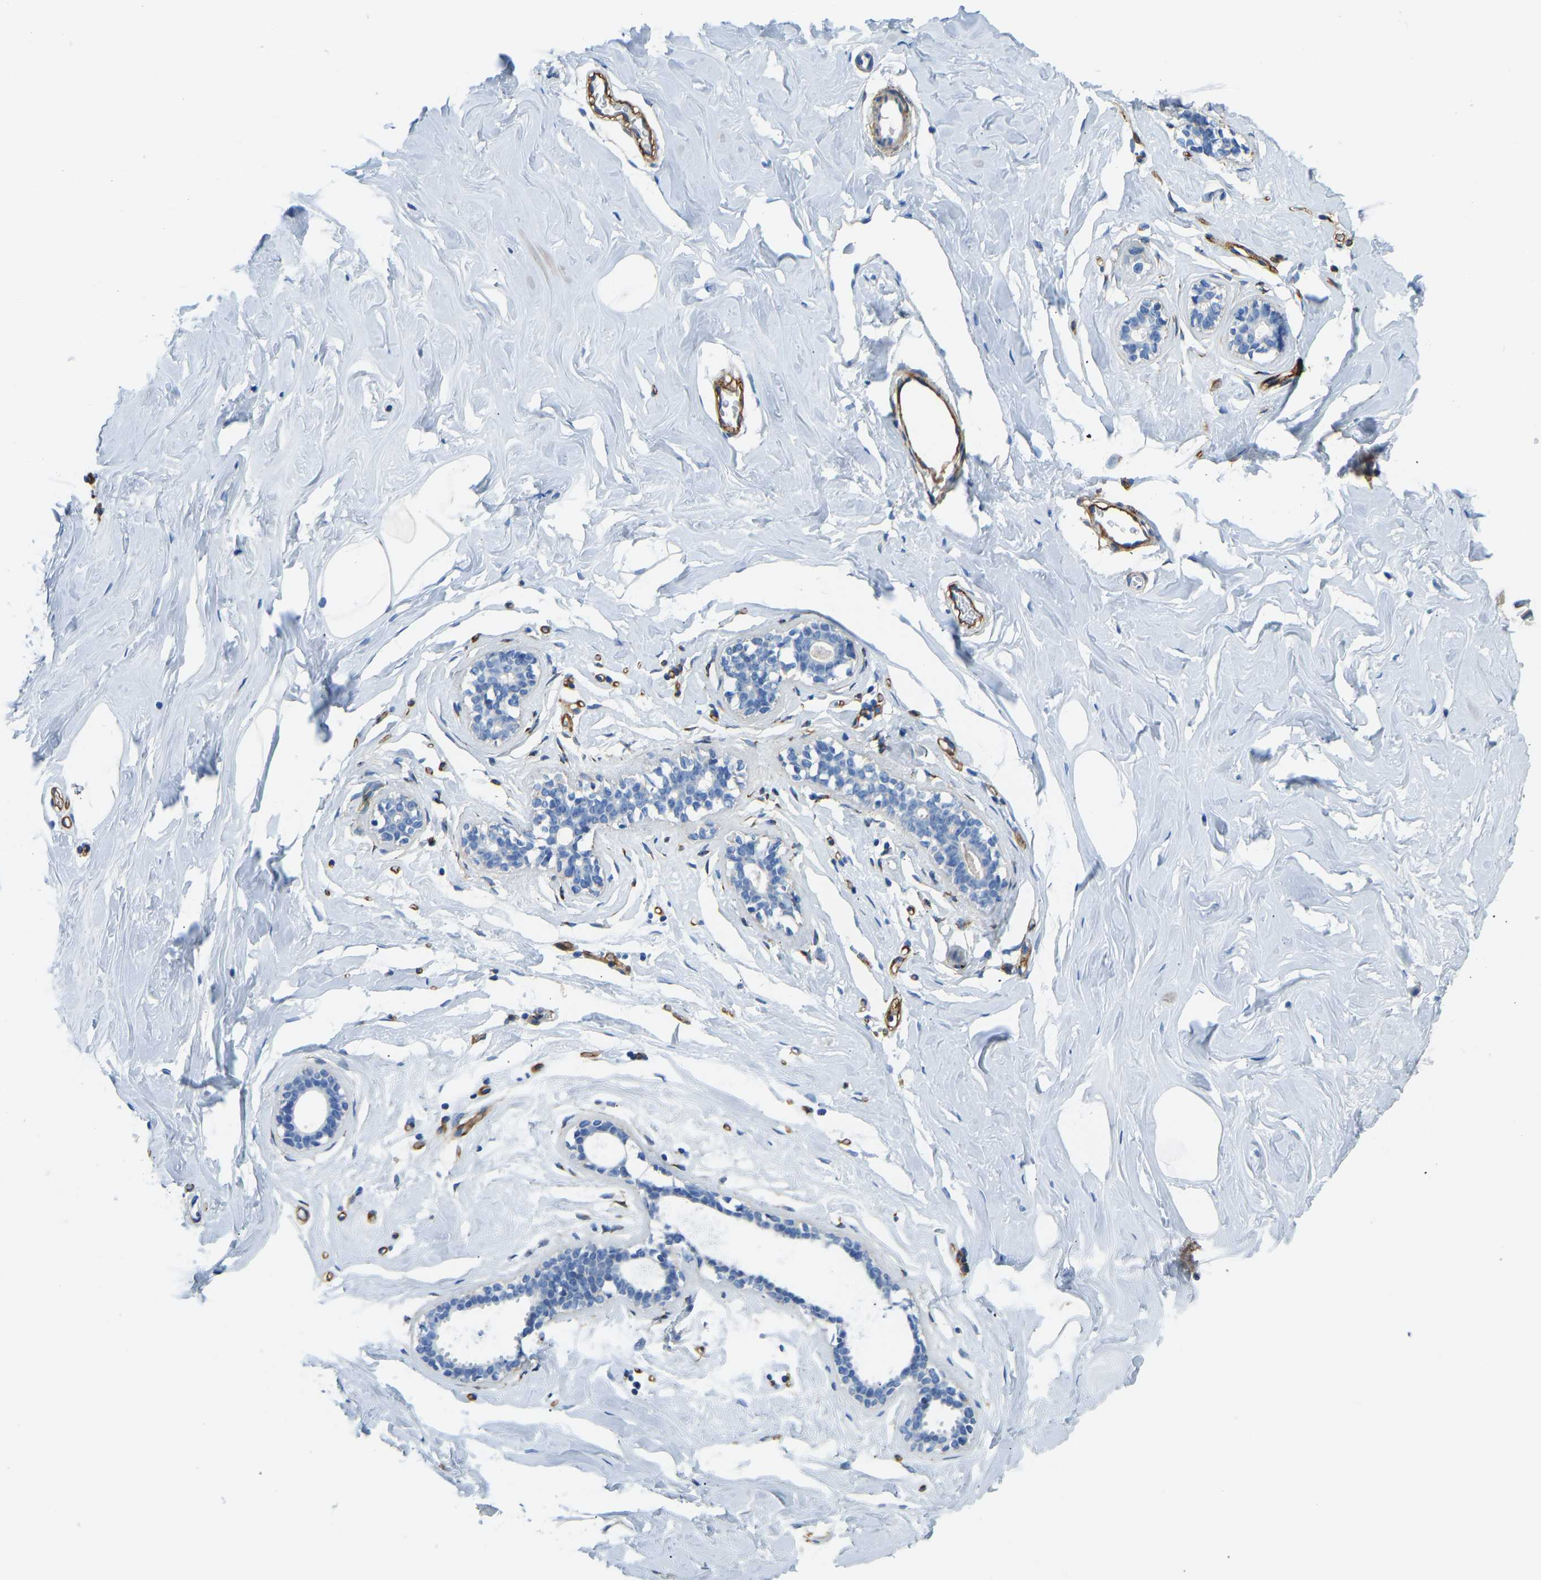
{"staining": {"intensity": "negative", "quantity": "none", "location": "none"}, "tissue": "adipose tissue", "cell_type": "Adipocytes", "image_type": "normal", "snomed": [{"axis": "morphology", "description": "Normal tissue, NOS"}, {"axis": "morphology", "description": "Fibrosis, NOS"}, {"axis": "topography", "description": "Breast"}, {"axis": "topography", "description": "Adipose tissue"}], "caption": "This is an IHC micrograph of unremarkable human adipose tissue. There is no staining in adipocytes.", "gene": "COL15A1", "patient": {"sex": "female", "age": 39}}